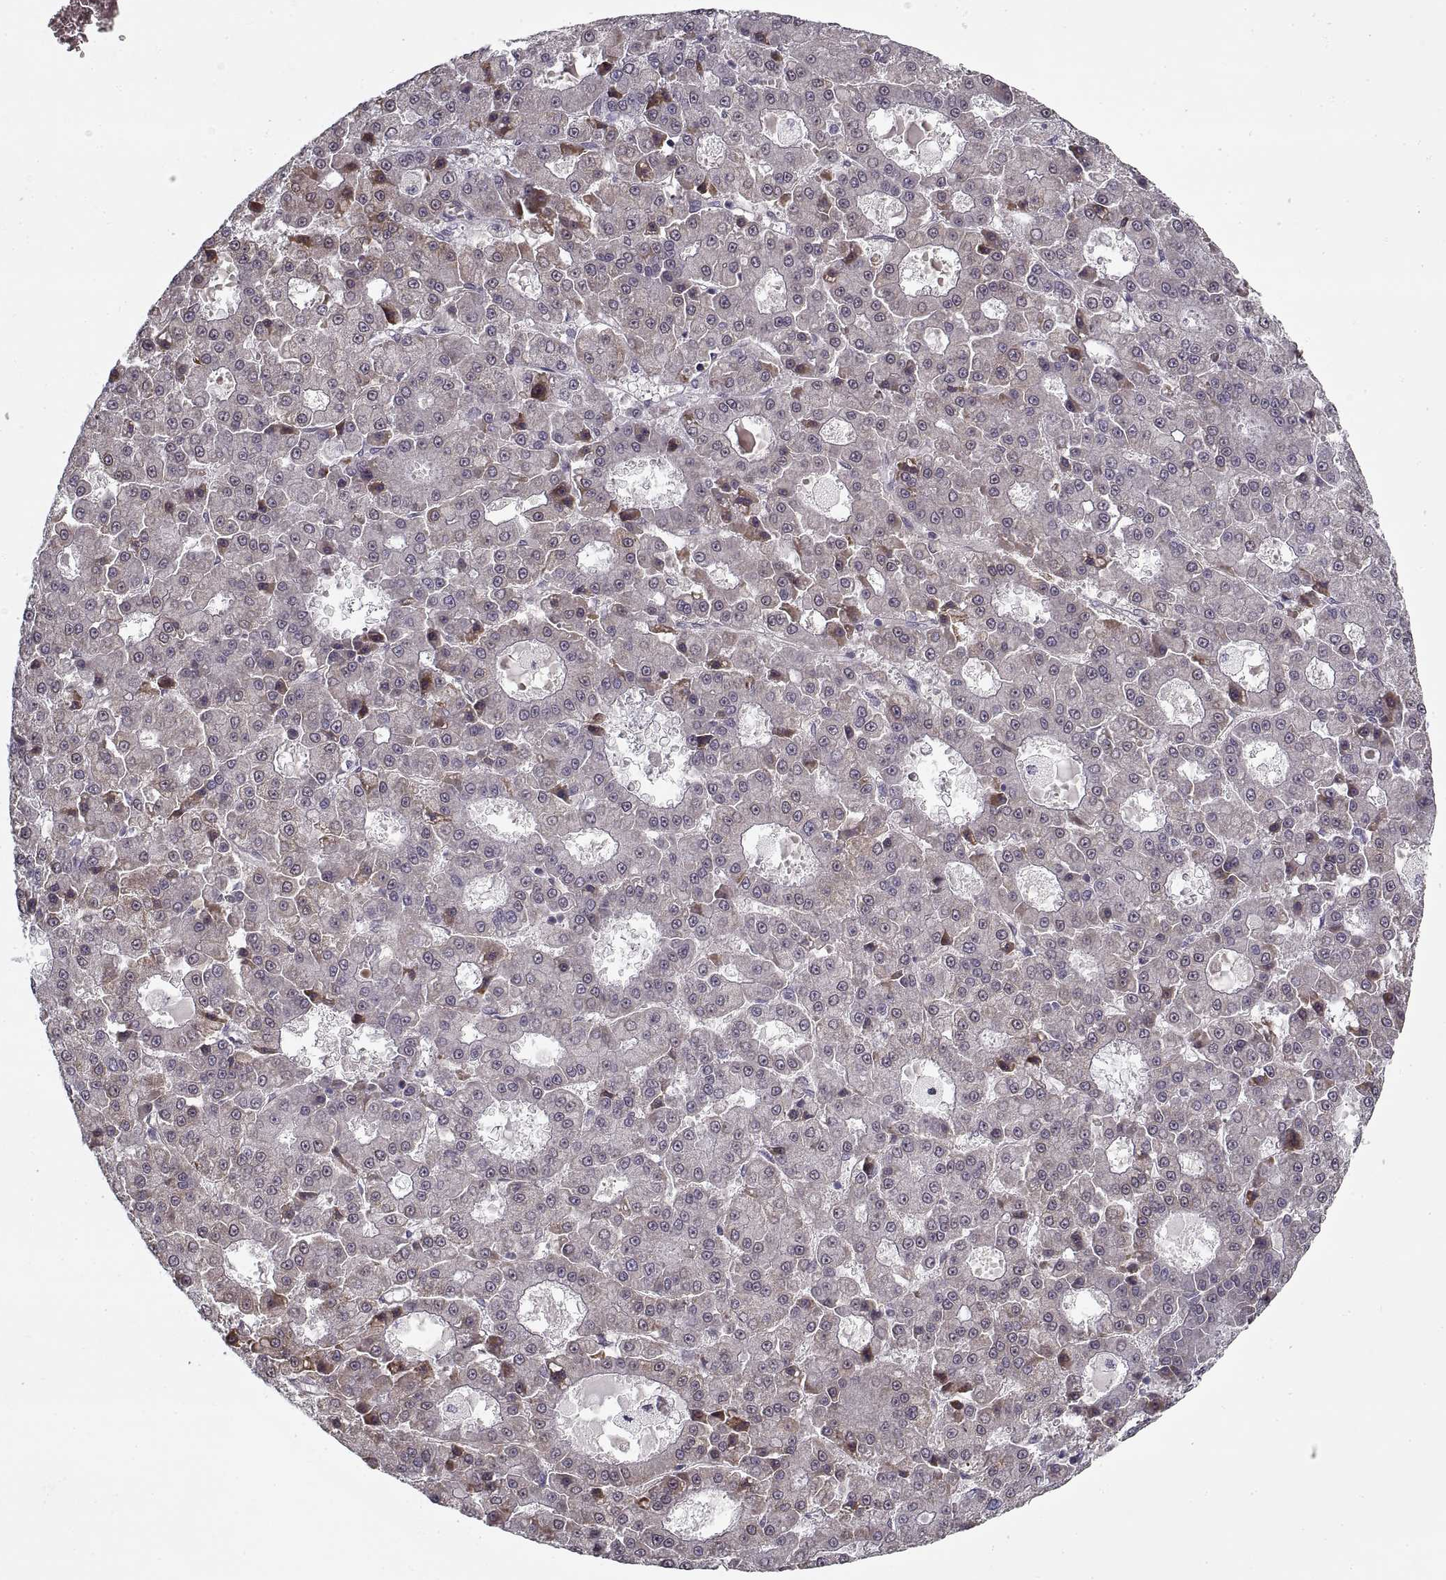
{"staining": {"intensity": "negative", "quantity": "none", "location": "none"}, "tissue": "liver cancer", "cell_type": "Tumor cells", "image_type": "cancer", "snomed": [{"axis": "morphology", "description": "Carcinoma, Hepatocellular, NOS"}, {"axis": "topography", "description": "Liver"}], "caption": "There is no significant expression in tumor cells of liver hepatocellular carcinoma. (Immunohistochemistry, brightfield microscopy, high magnification).", "gene": "LAMB2", "patient": {"sex": "male", "age": 70}}